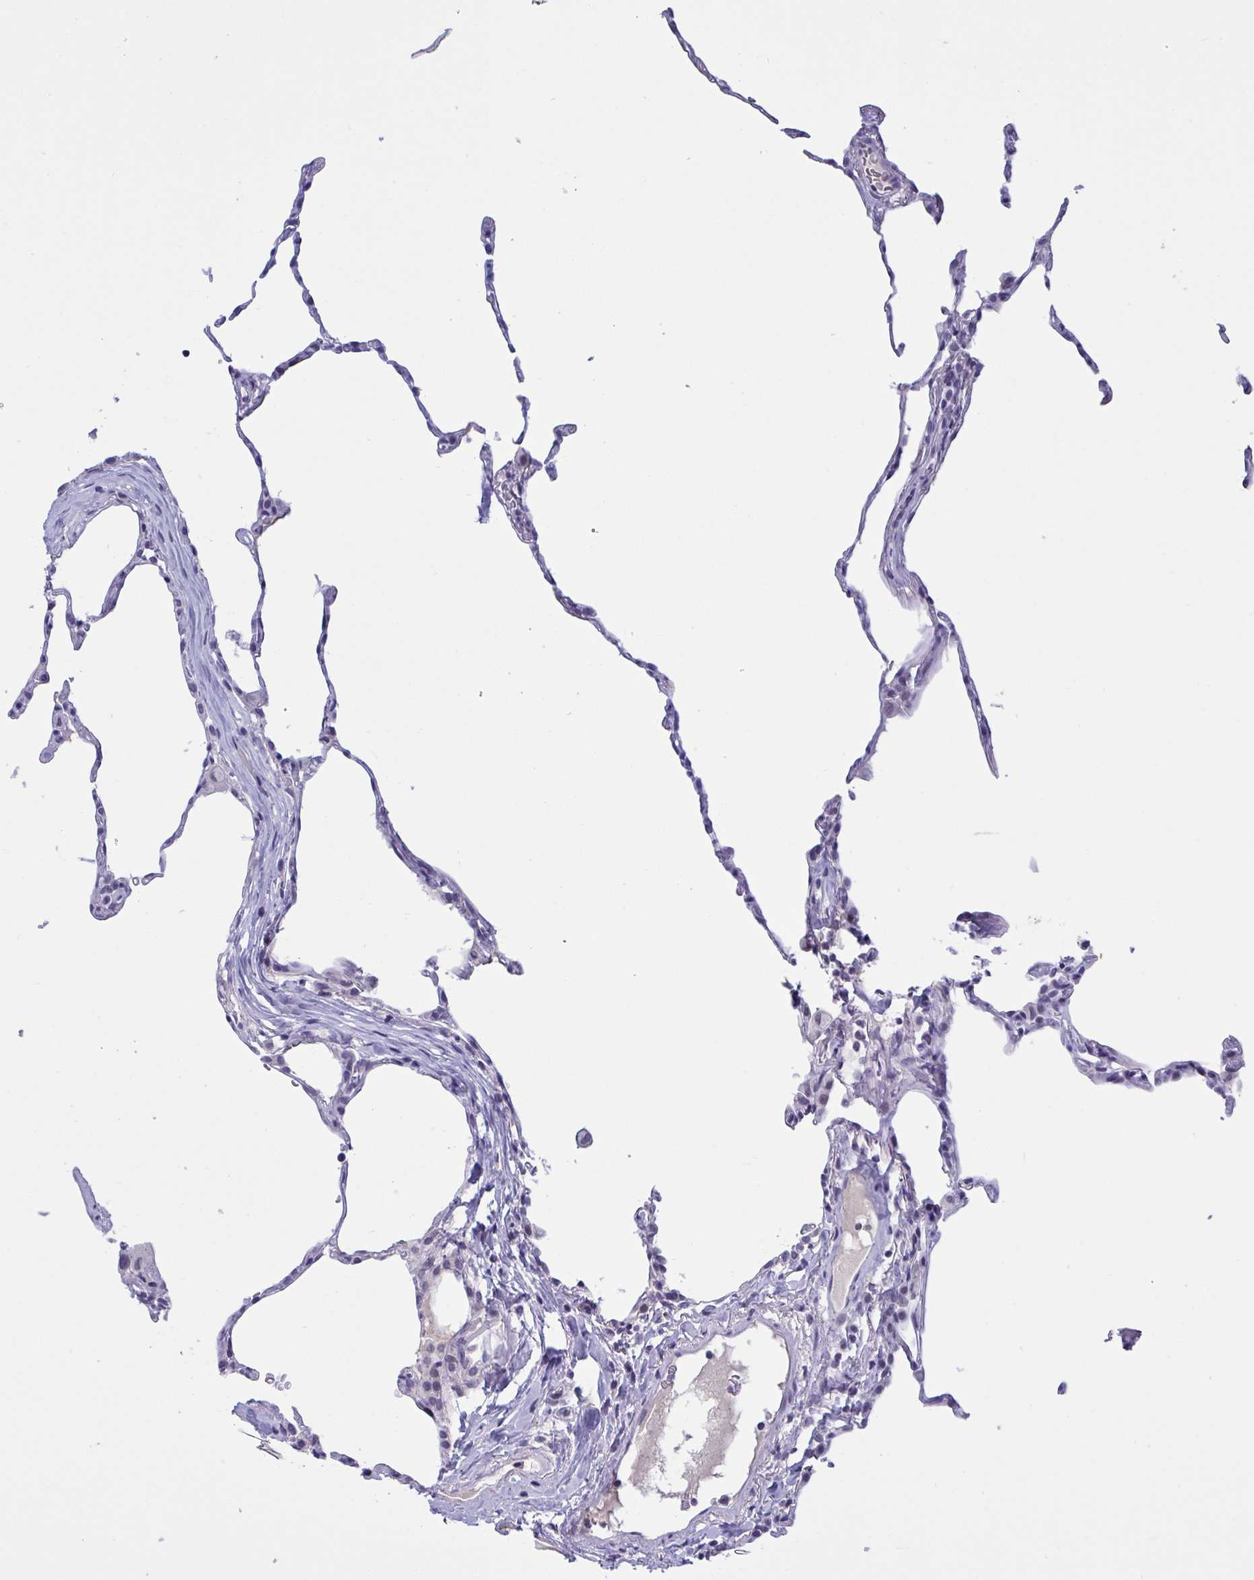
{"staining": {"intensity": "negative", "quantity": "none", "location": "none"}, "tissue": "lung", "cell_type": "Alveolar cells", "image_type": "normal", "snomed": [{"axis": "morphology", "description": "Normal tissue, NOS"}, {"axis": "topography", "description": "Lung"}], "caption": "Immunohistochemical staining of unremarkable lung reveals no significant expression in alveolar cells. The staining was performed using DAB to visualize the protein expression in brown, while the nuclei were stained in blue with hematoxylin (Magnification: 20x).", "gene": "SERPINB13", "patient": {"sex": "female", "age": 57}}